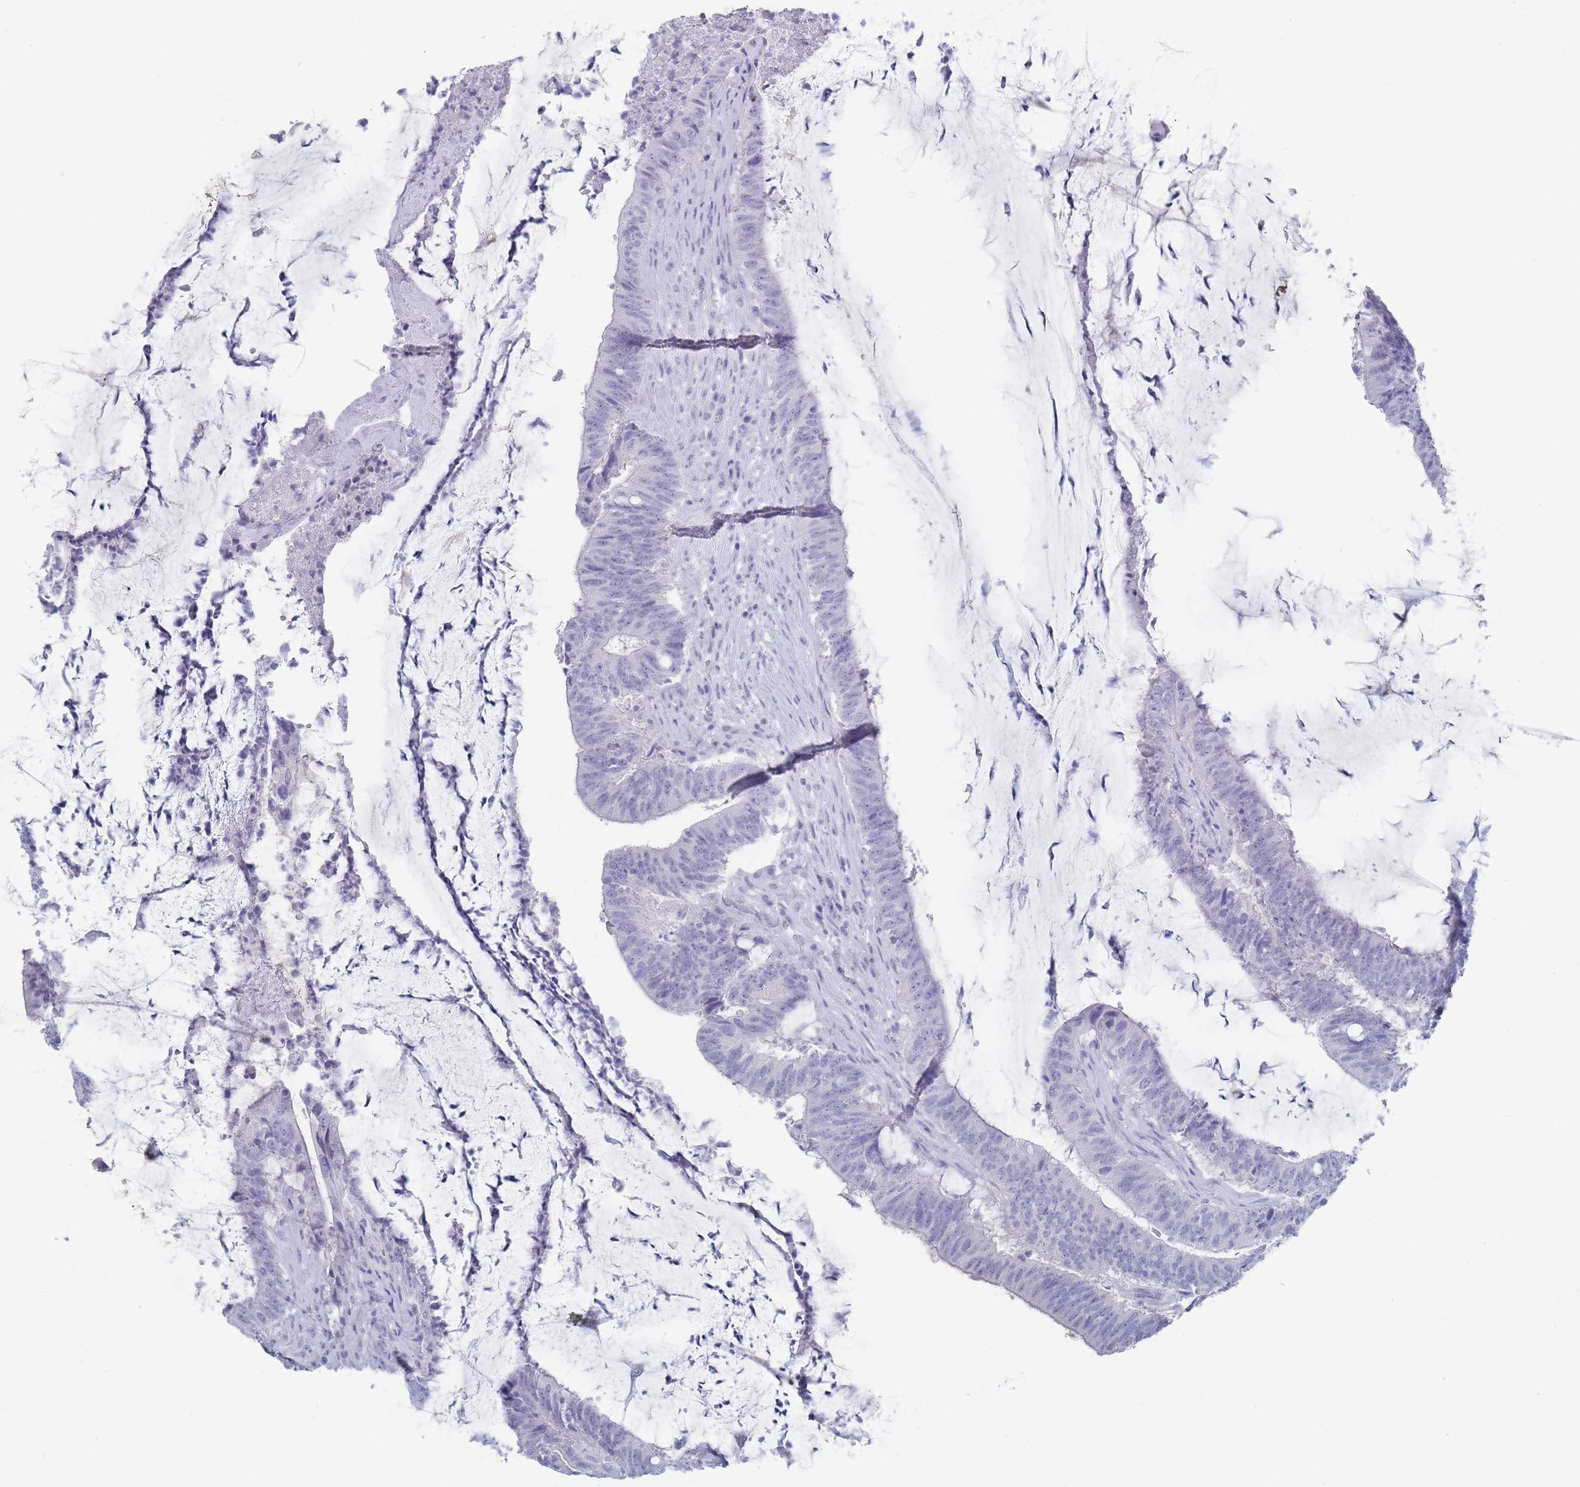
{"staining": {"intensity": "negative", "quantity": "none", "location": "none"}, "tissue": "colorectal cancer", "cell_type": "Tumor cells", "image_type": "cancer", "snomed": [{"axis": "morphology", "description": "Adenocarcinoma, NOS"}, {"axis": "topography", "description": "Colon"}], "caption": "High magnification brightfield microscopy of colorectal cancer stained with DAB (brown) and counterstained with hematoxylin (blue): tumor cells show no significant staining.", "gene": "RAB2B", "patient": {"sex": "female", "age": 43}}